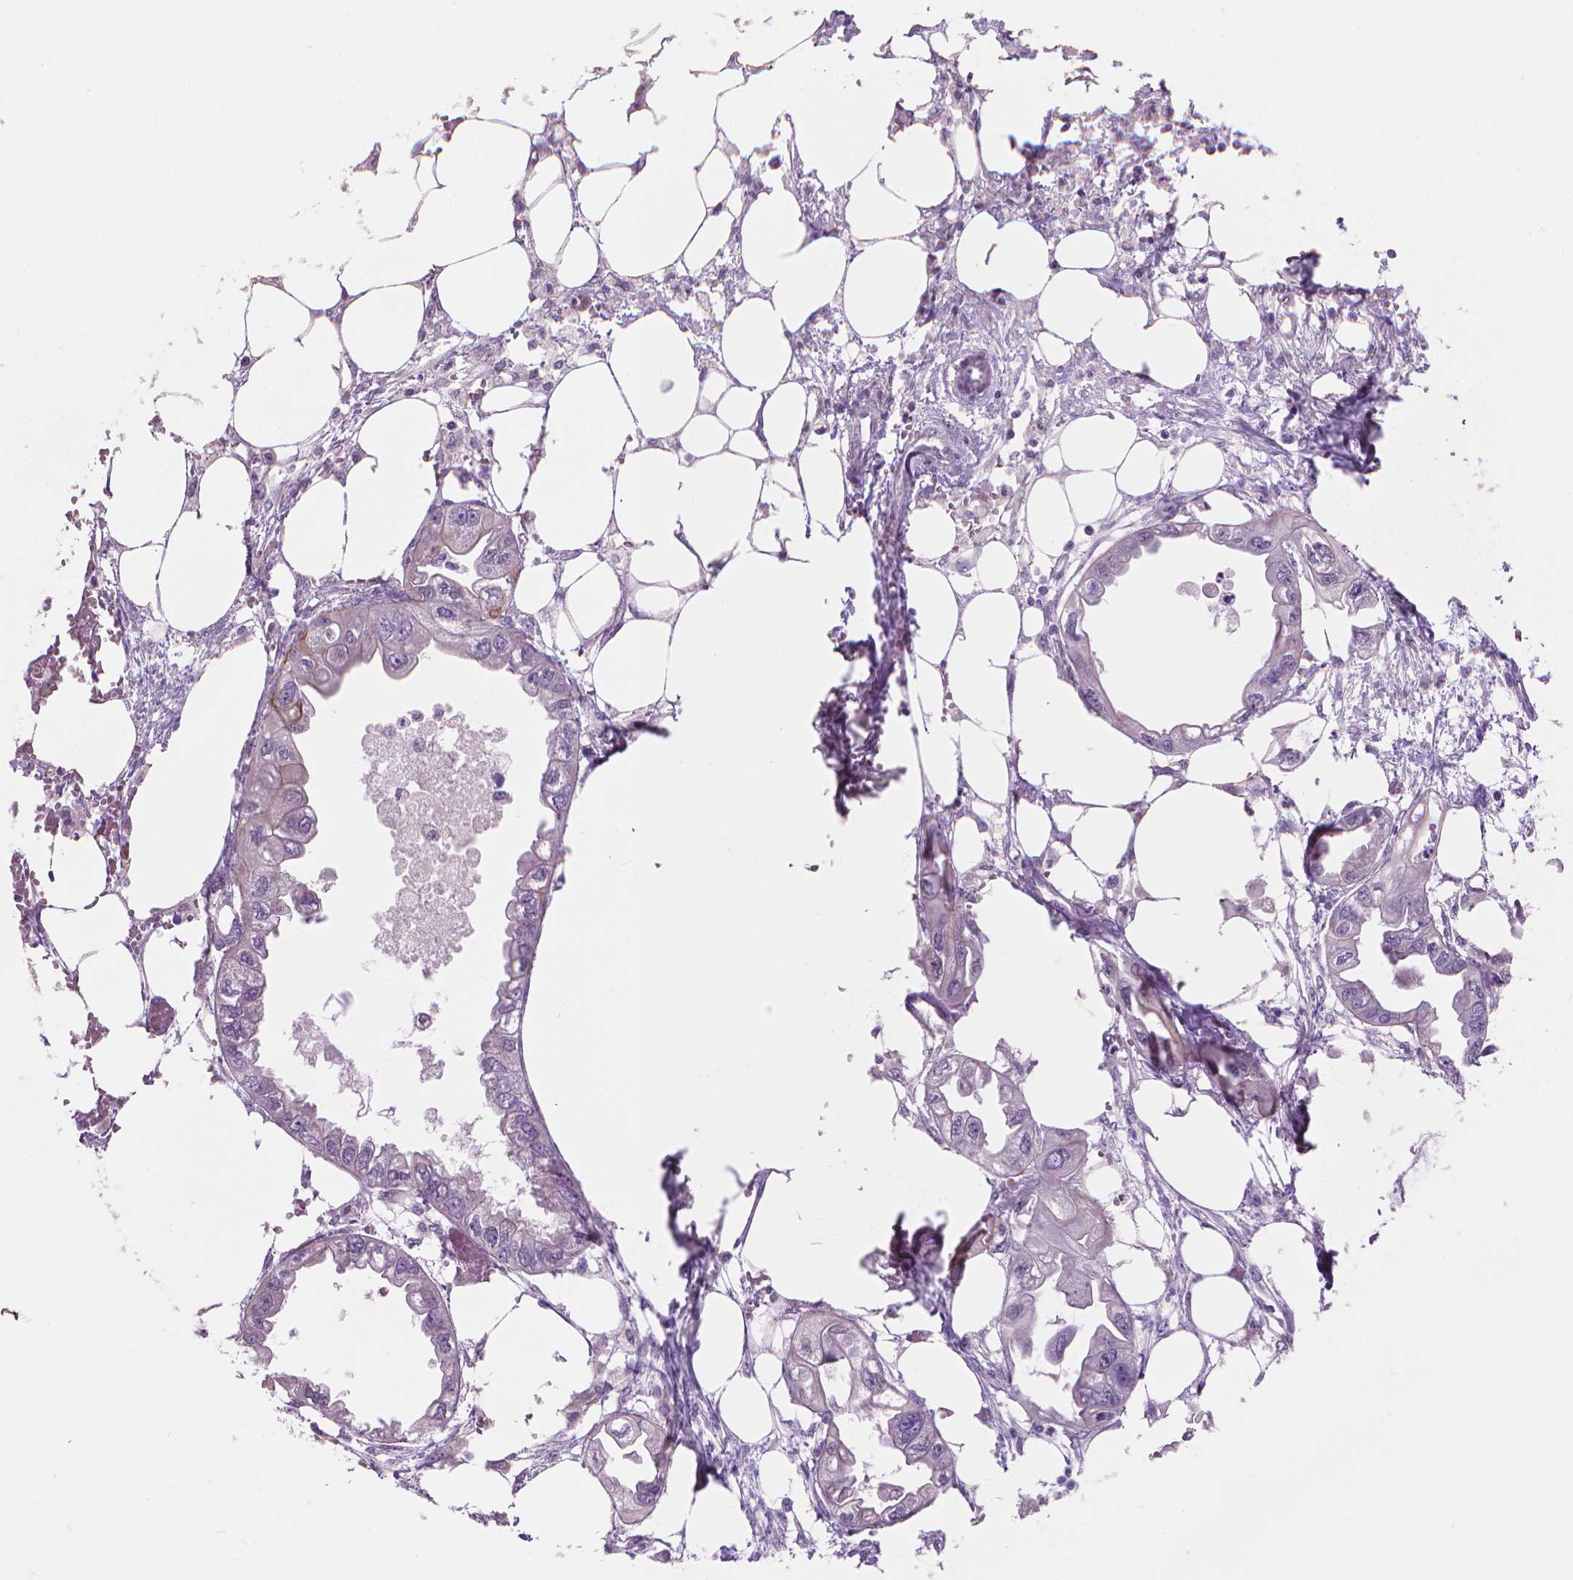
{"staining": {"intensity": "negative", "quantity": "none", "location": "none"}, "tissue": "endometrial cancer", "cell_type": "Tumor cells", "image_type": "cancer", "snomed": [{"axis": "morphology", "description": "Adenocarcinoma, NOS"}, {"axis": "morphology", "description": "Adenocarcinoma, metastatic, NOS"}, {"axis": "topography", "description": "Adipose tissue"}, {"axis": "topography", "description": "Endometrium"}], "caption": "There is no significant expression in tumor cells of endometrial adenocarcinoma. (DAB (3,3'-diaminobenzidine) immunohistochemistry visualized using brightfield microscopy, high magnification).", "gene": "GSDMA", "patient": {"sex": "female", "age": 67}}